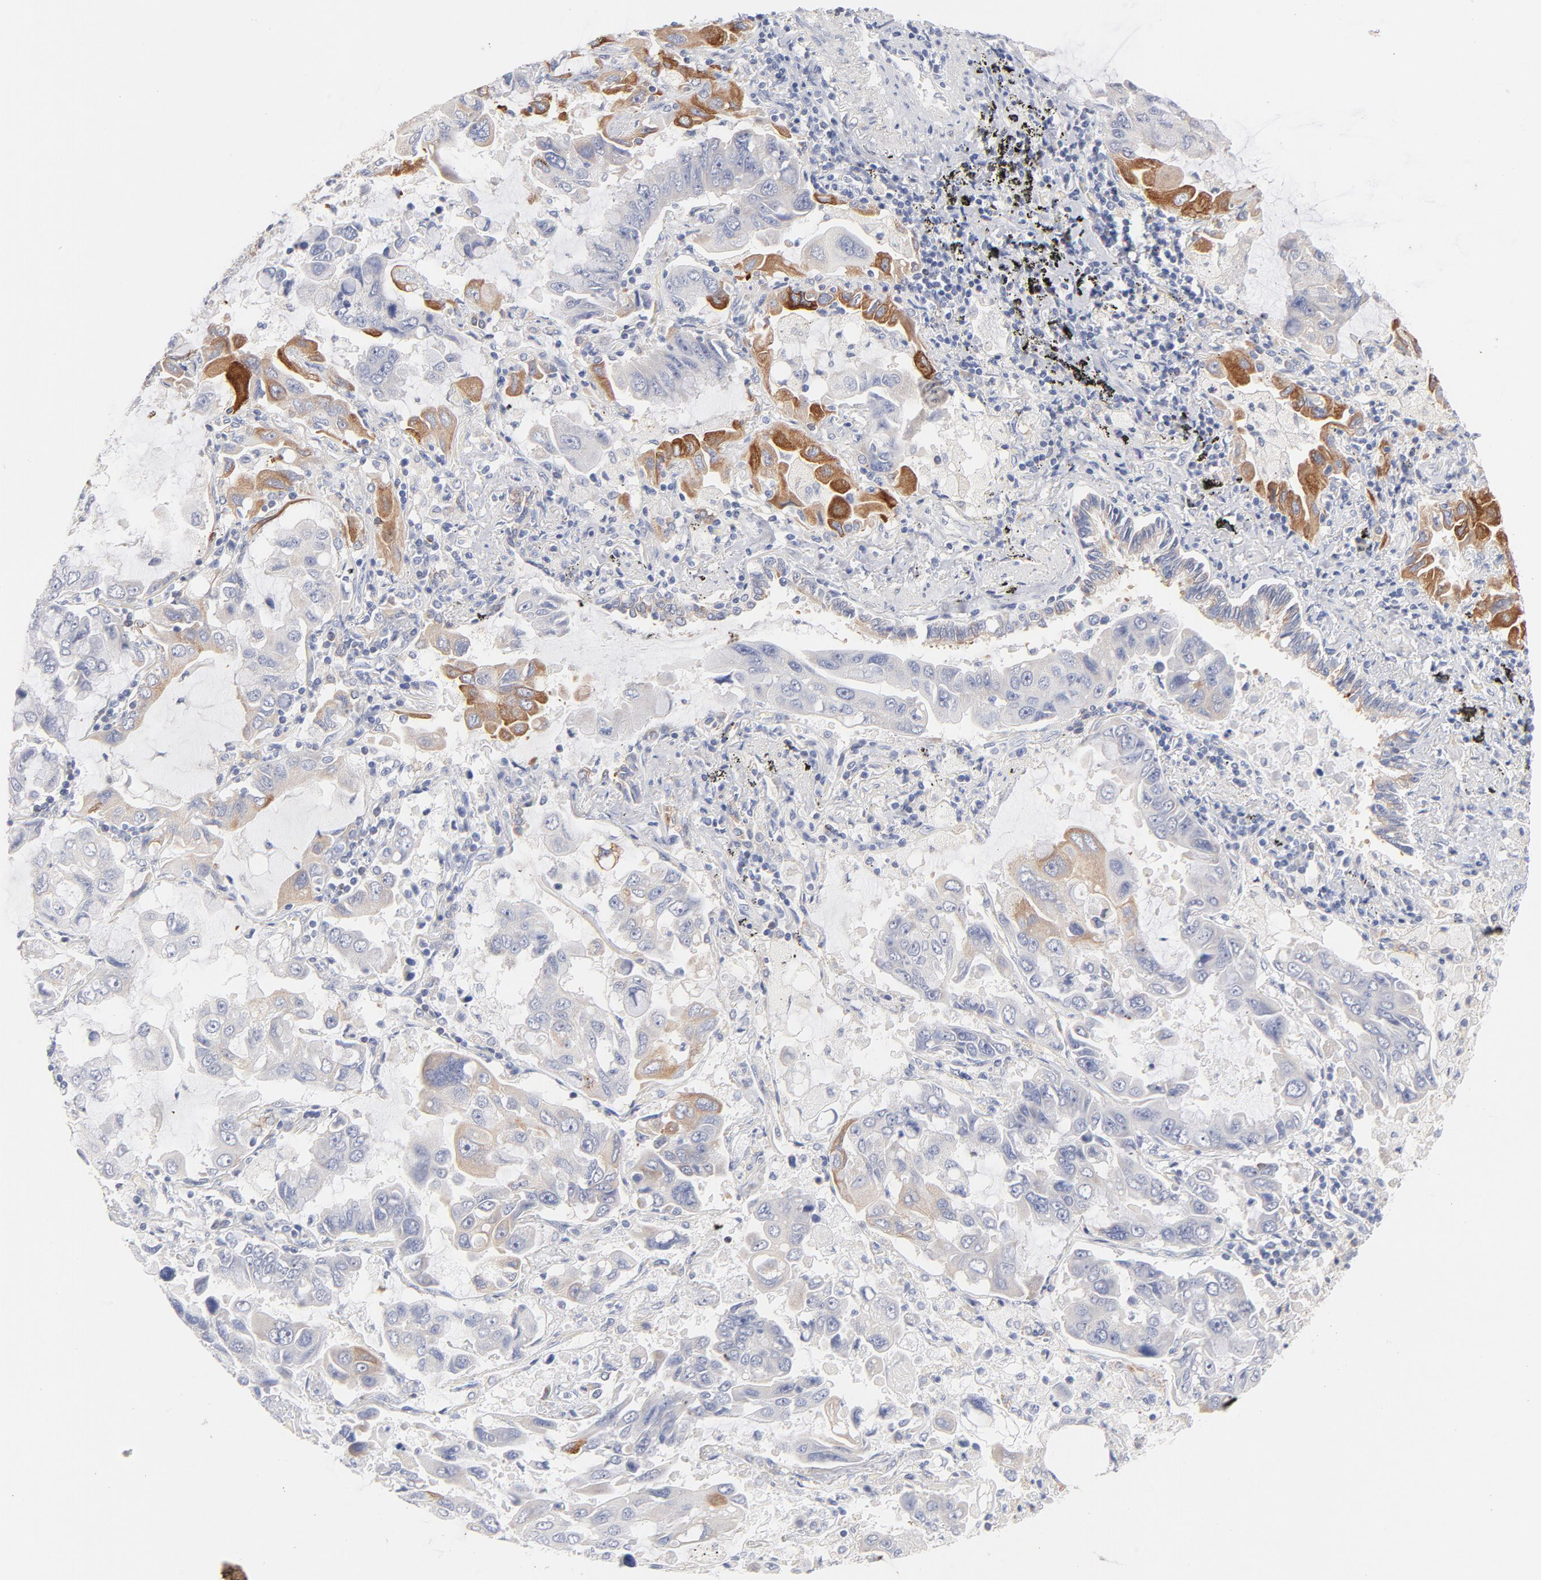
{"staining": {"intensity": "strong", "quantity": "<25%", "location": "cytoplasmic/membranous"}, "tissue": "lung cancer", "cell_type": "Tumor cells", "image_type": "cancer", "snomed": [{"axis": "morphology", "description": "Adenocarcinoma, NOS"}, {"axis": "topography", "description": "Lung"}], "caption": "A micrograph of adenocarcinoma (lung) stained for a protein shows strong cytoplasmic/membranous brown staining in tumor cells.", "gene": "MID1", "patient": {"sex": "male", "age": 64}}